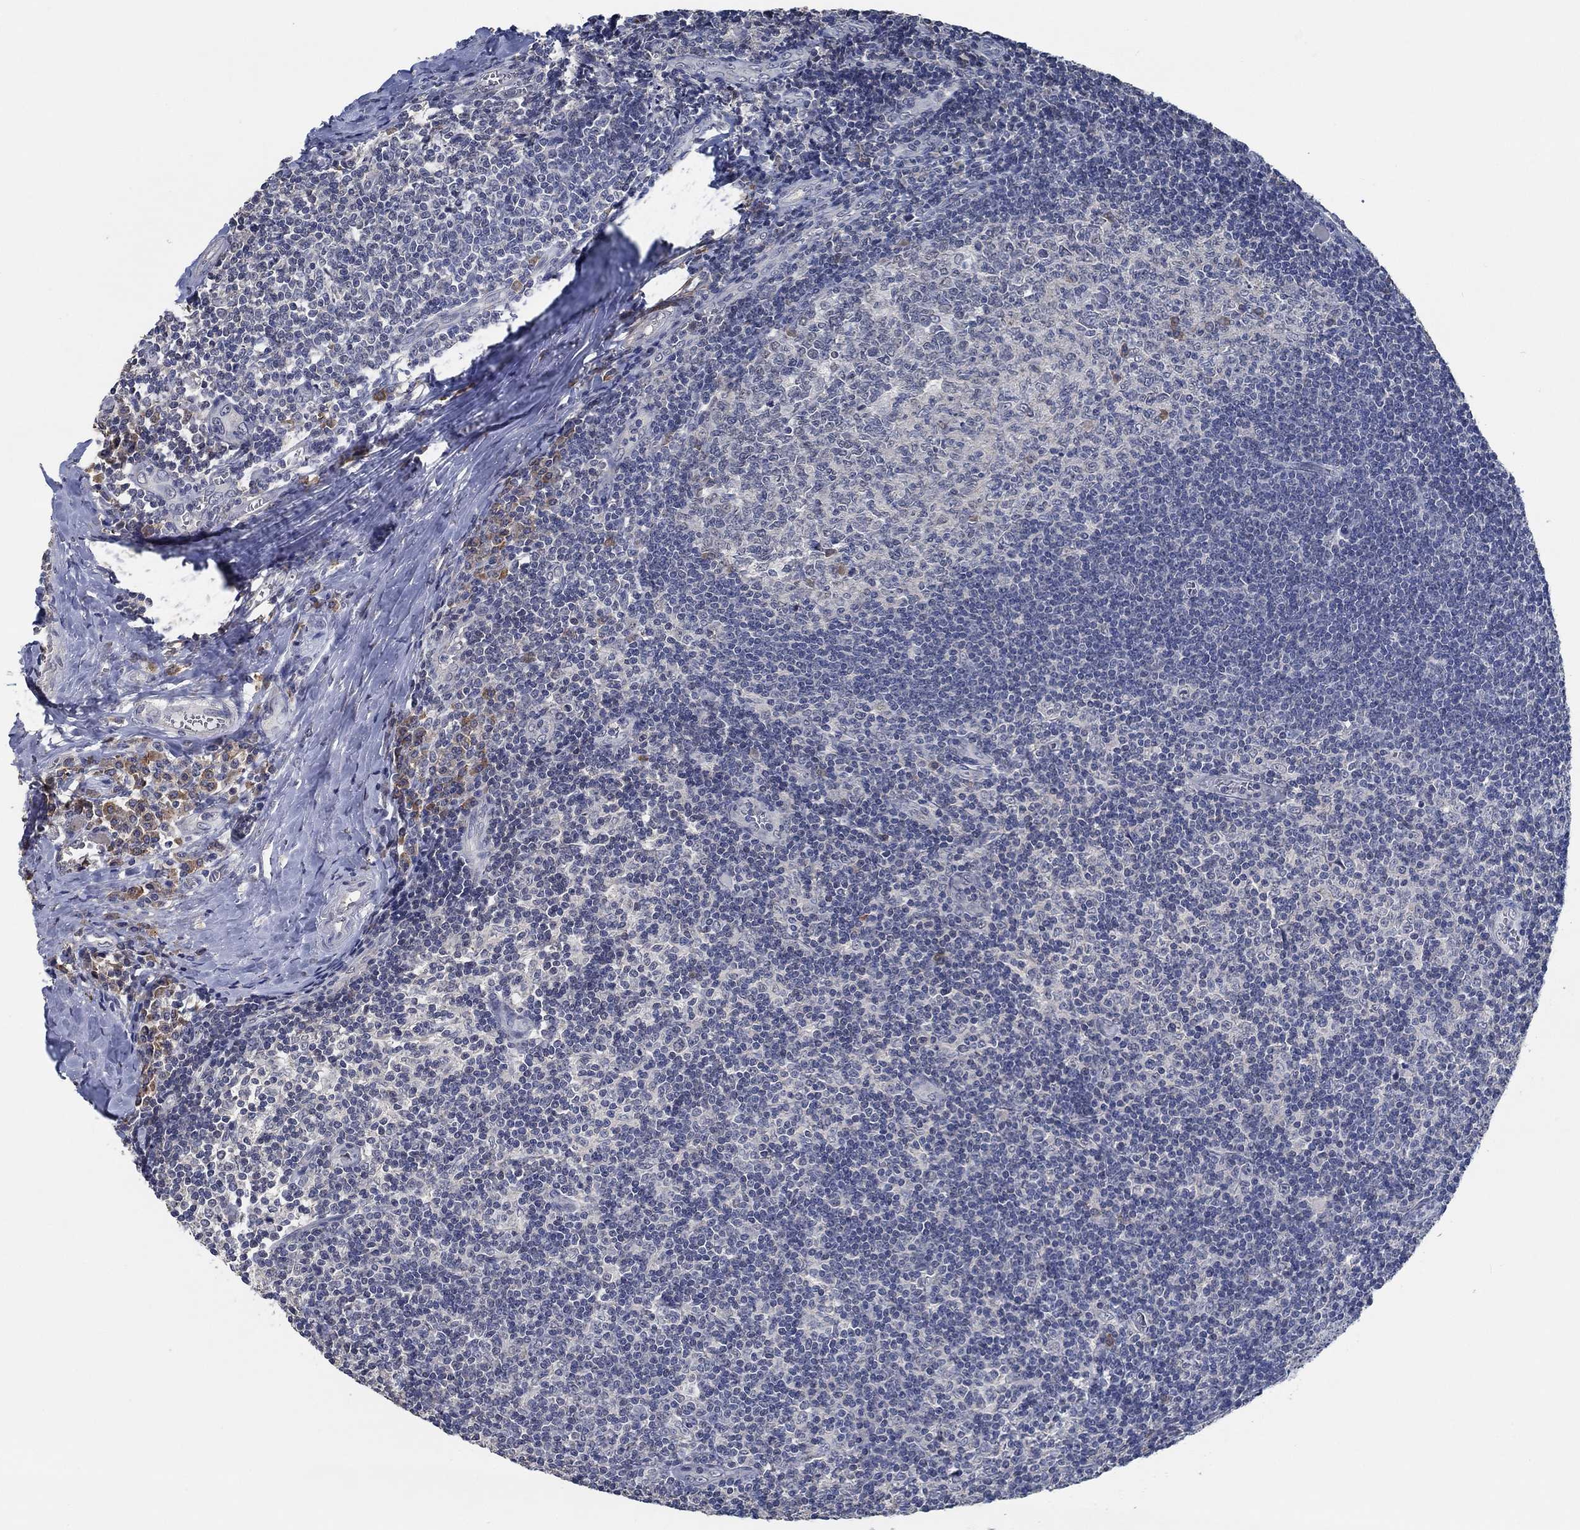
{"staining": {"intensity": "moderate", "quantity": "<25%", "location": "cytoplasmic/membranous"}, "tissue": "tonsil", "cell_type": "Germinal center cells", "image_type": "normal", "snomed": [{"axis": "morphology", "description": "Normal tissue, NOS"}, {"axis": "topography", "description": "Tonsil"}], "caption": "Human tonsil stained with a protein marker shows moderate staining in germinal center cells.", "gene": "OBSCN", "patient": {"sex": "male", "age": 33}}